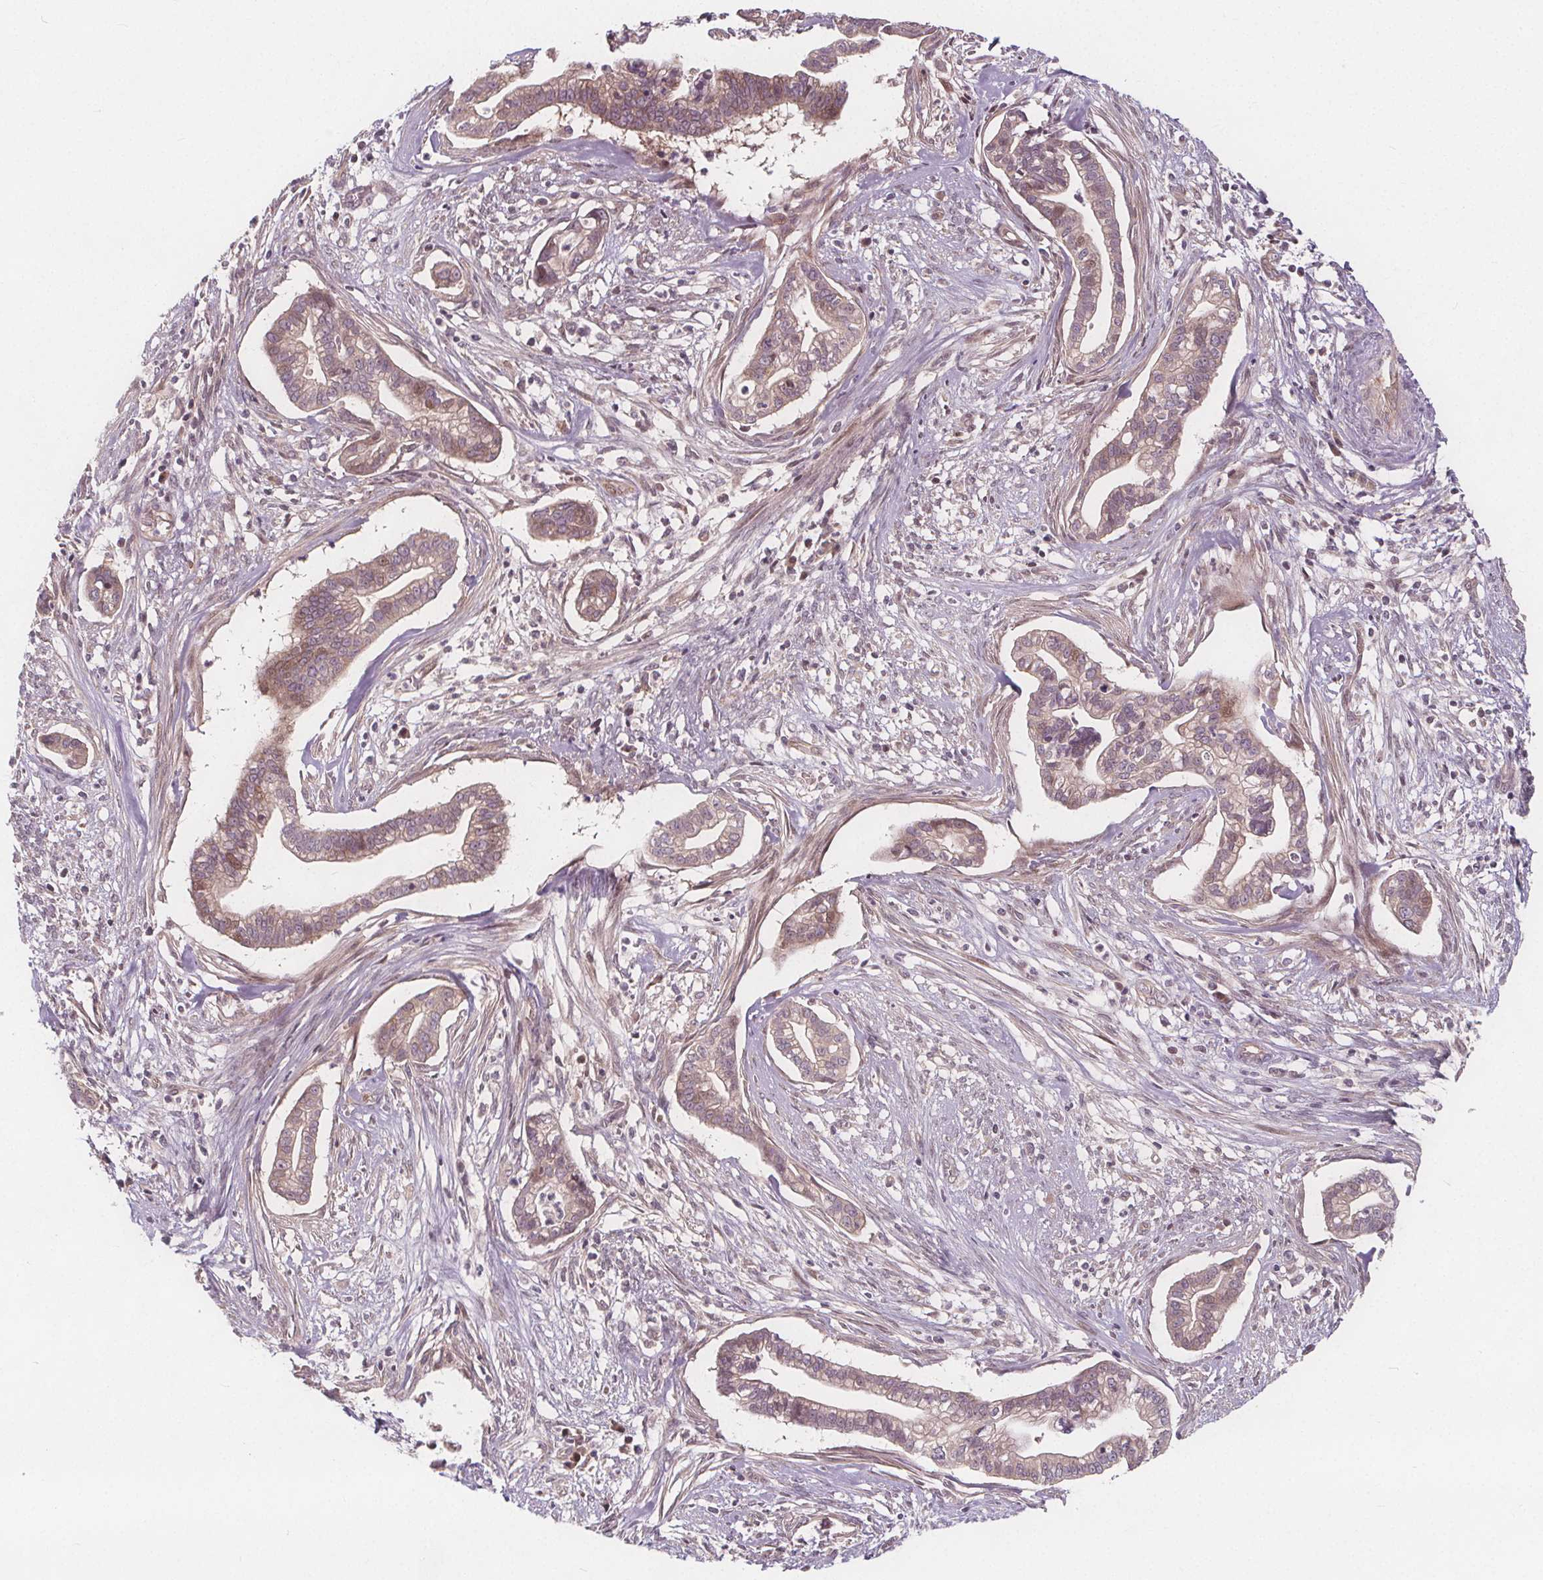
{"staining": {"intensity": "weak", "quantity": "<25%", "location": "nuclear"}, "tissue": "cervical cancer", "cell_type": "Tumor cells", "image_type": "cancer", "snomed": [{"axis": "morphology", "description": "Adenocarcinoma, NOS"}, {"axis": "topography", "description": "Cervix"}], "caption": "An IHC image of cervical cancer is shown. There is no staining in tumor cells of cervical cancer. (Immunohistochemistry (ihc), brightfield microscopy, high magnification).", "gene": "AKT1S1", "patient": {"sex": "female", "age": 62}}